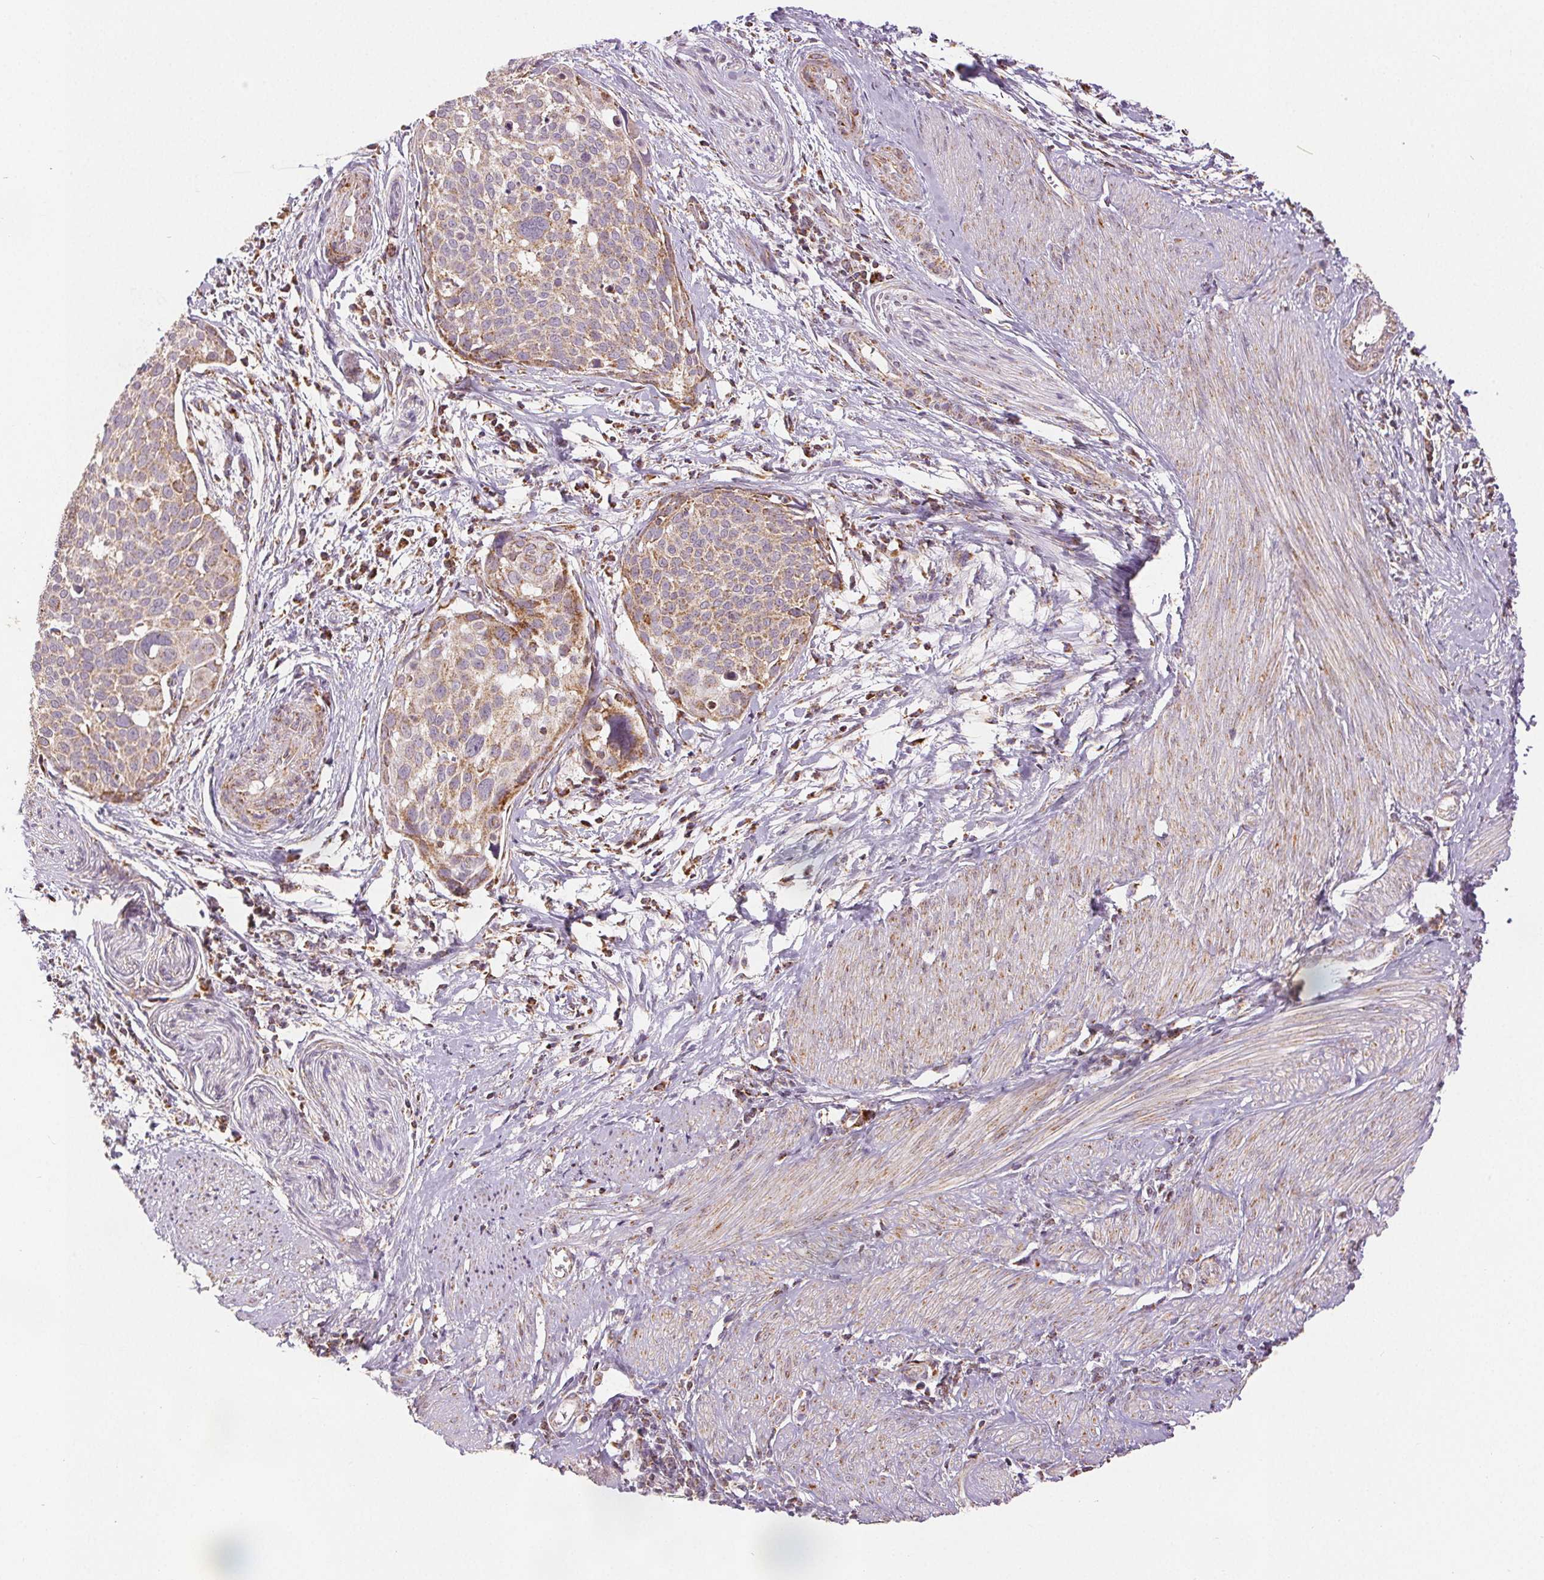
{"staining": {"intensity": "moderate", "quantity": "25%-75%", "location": "cytoplasmic/membranous"}, "tissue": "cervical cancer", "cell_type": "Tumor cells", "image_type": "cancer", "snomed": [{"axis": "morphology", "description": "Squamous cell carcinoma, NOS"}, {"axis": "topography", "description": "Cervix"}], "caption": "This is a micrograph of immunohistochemistry (IHC) staining of cervical squamous cell carcinoma, which shows moderate expression in the cytoplasmic/membranous of tumor cells.", "gene": "SDHB", "patient": {"sex": "female", "age": 39}}